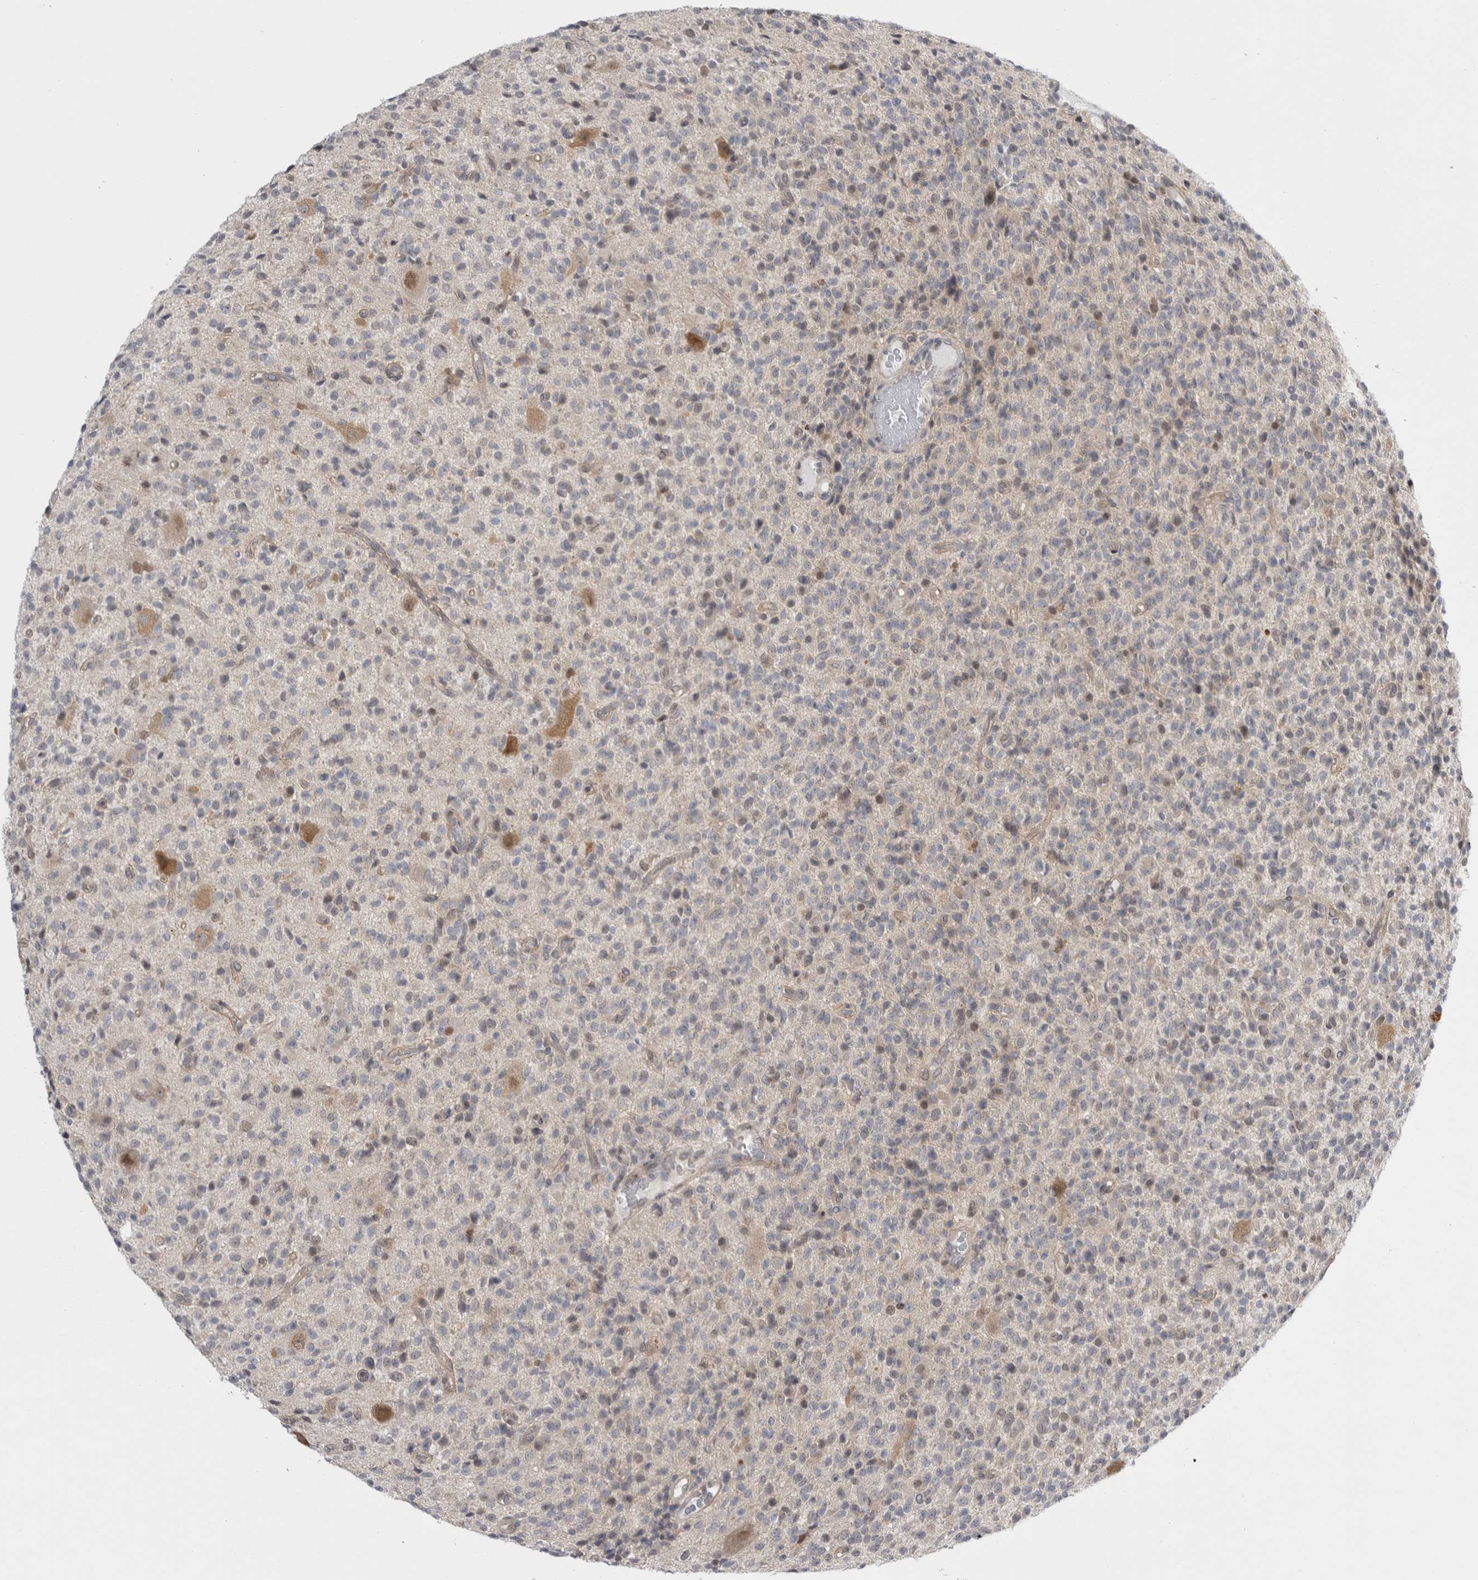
{"staining": {"intensity": "negative", "quantity": "none", "location": "none"}, "tissue": "glioma", "cell_type": "Tumor cells", "image_type": "cancer", "snomed": [{"axis": "morphology", "description": "Glioma, malignant, High grade"}, {"axis": "topography", "description": "Brain"}], "caption": "High-grade glioma (malignant) was stained to show a protein in brown. There is no significant expression in tumor cells.", "gene": "PSMB2", "patient": {"sex": "male", "age": 34}}